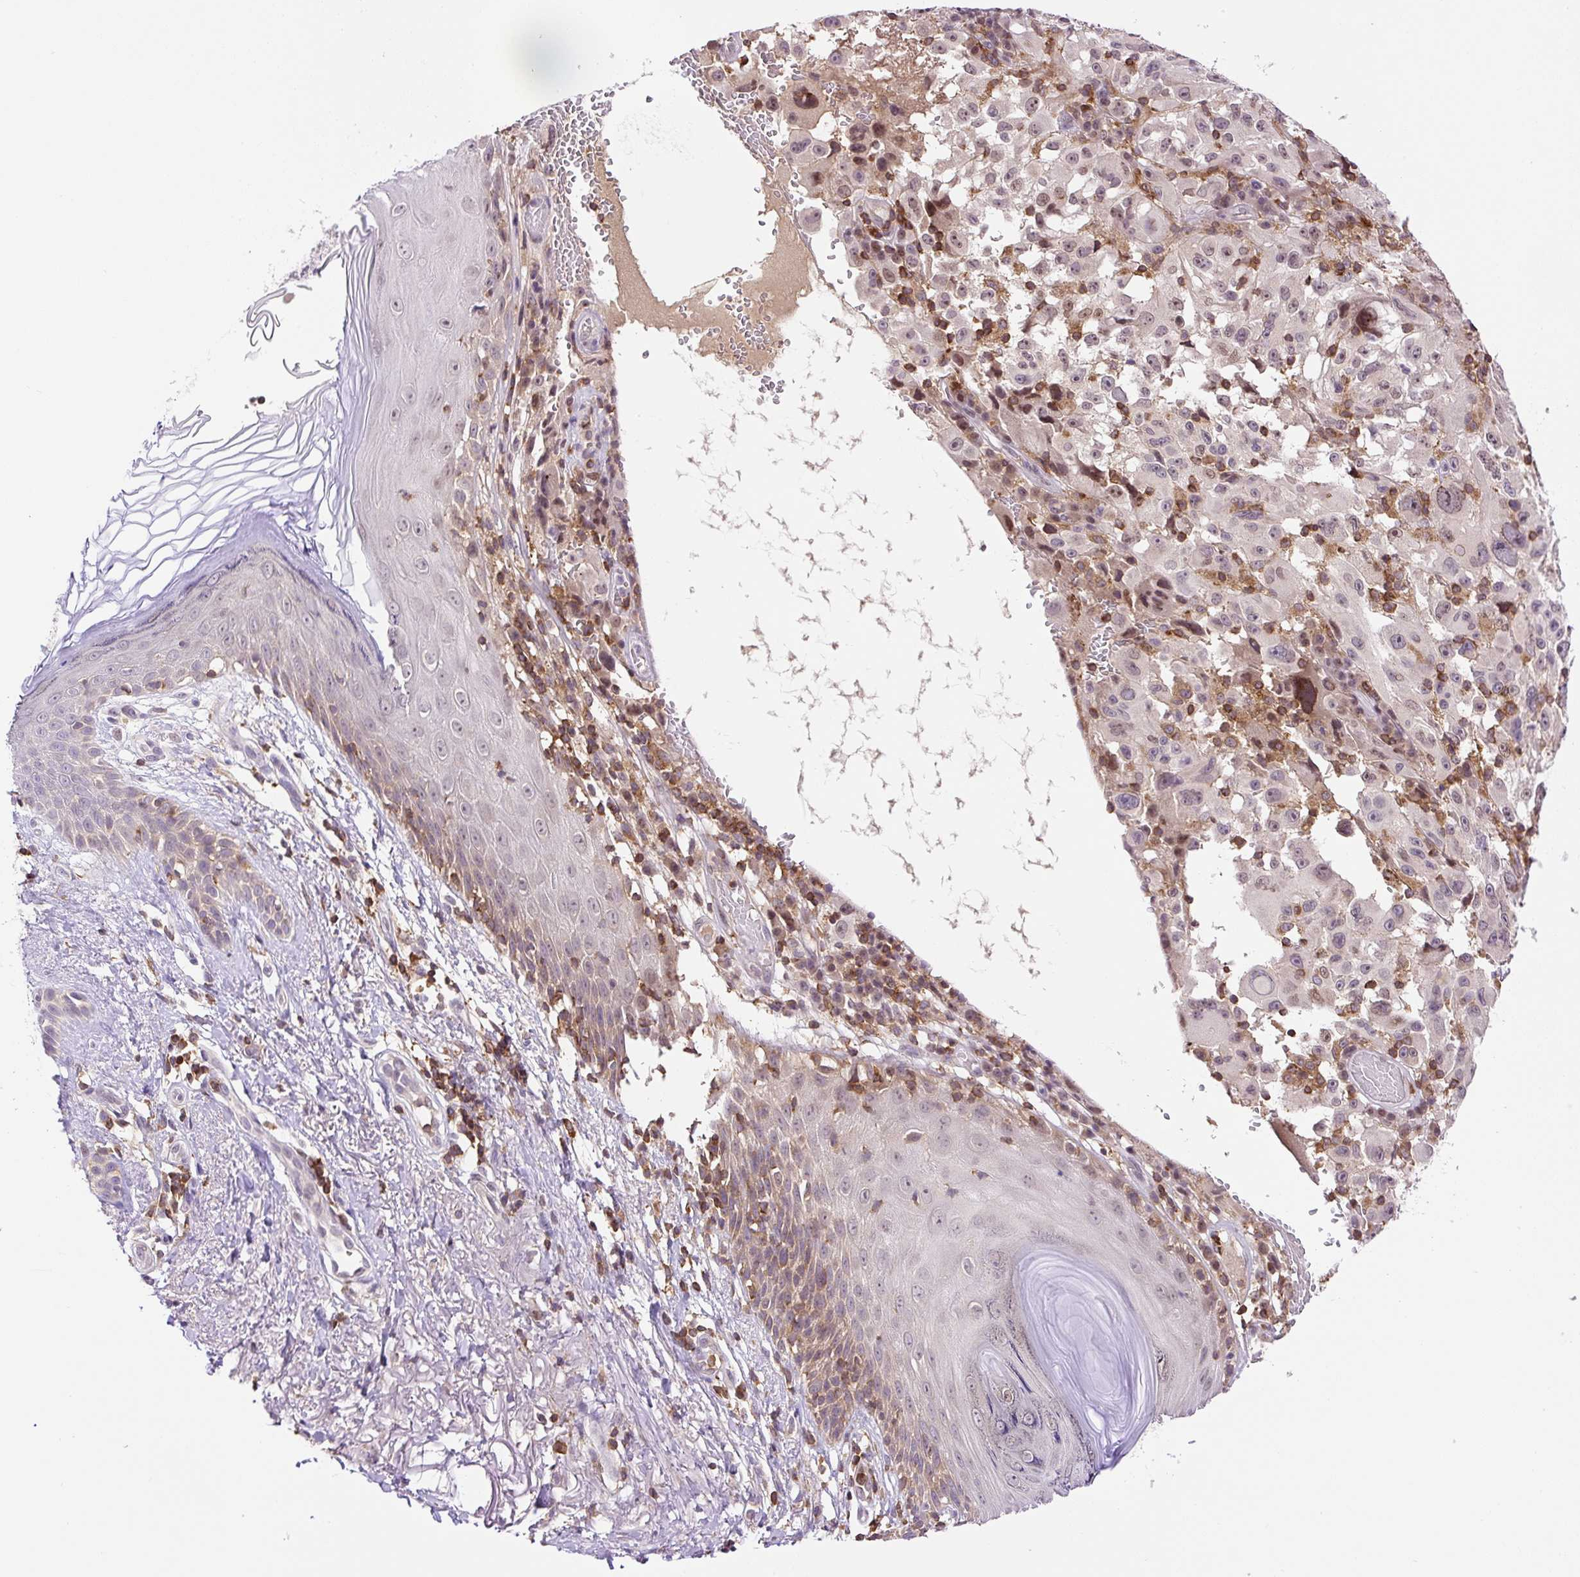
{"staining": {"intensity": "weak", "quantity": ">75%", "location": "nuclear"}, "tissue": "melanoma", "cell_type": "Tumor cells", "image_type": "cancer", "snomed": [{"axis": "morphology", "description": "Malignant melanoma, NOS"}, {"axis": "topography", "description": "Skin"}], "caption": "This image reveals IHC staining of human malignant melanoma, with low weak nuclear positivity in approximately >75% of tumor cells.", "gene": "CARD11", "patient": {"sex": "female", "age": 71}}